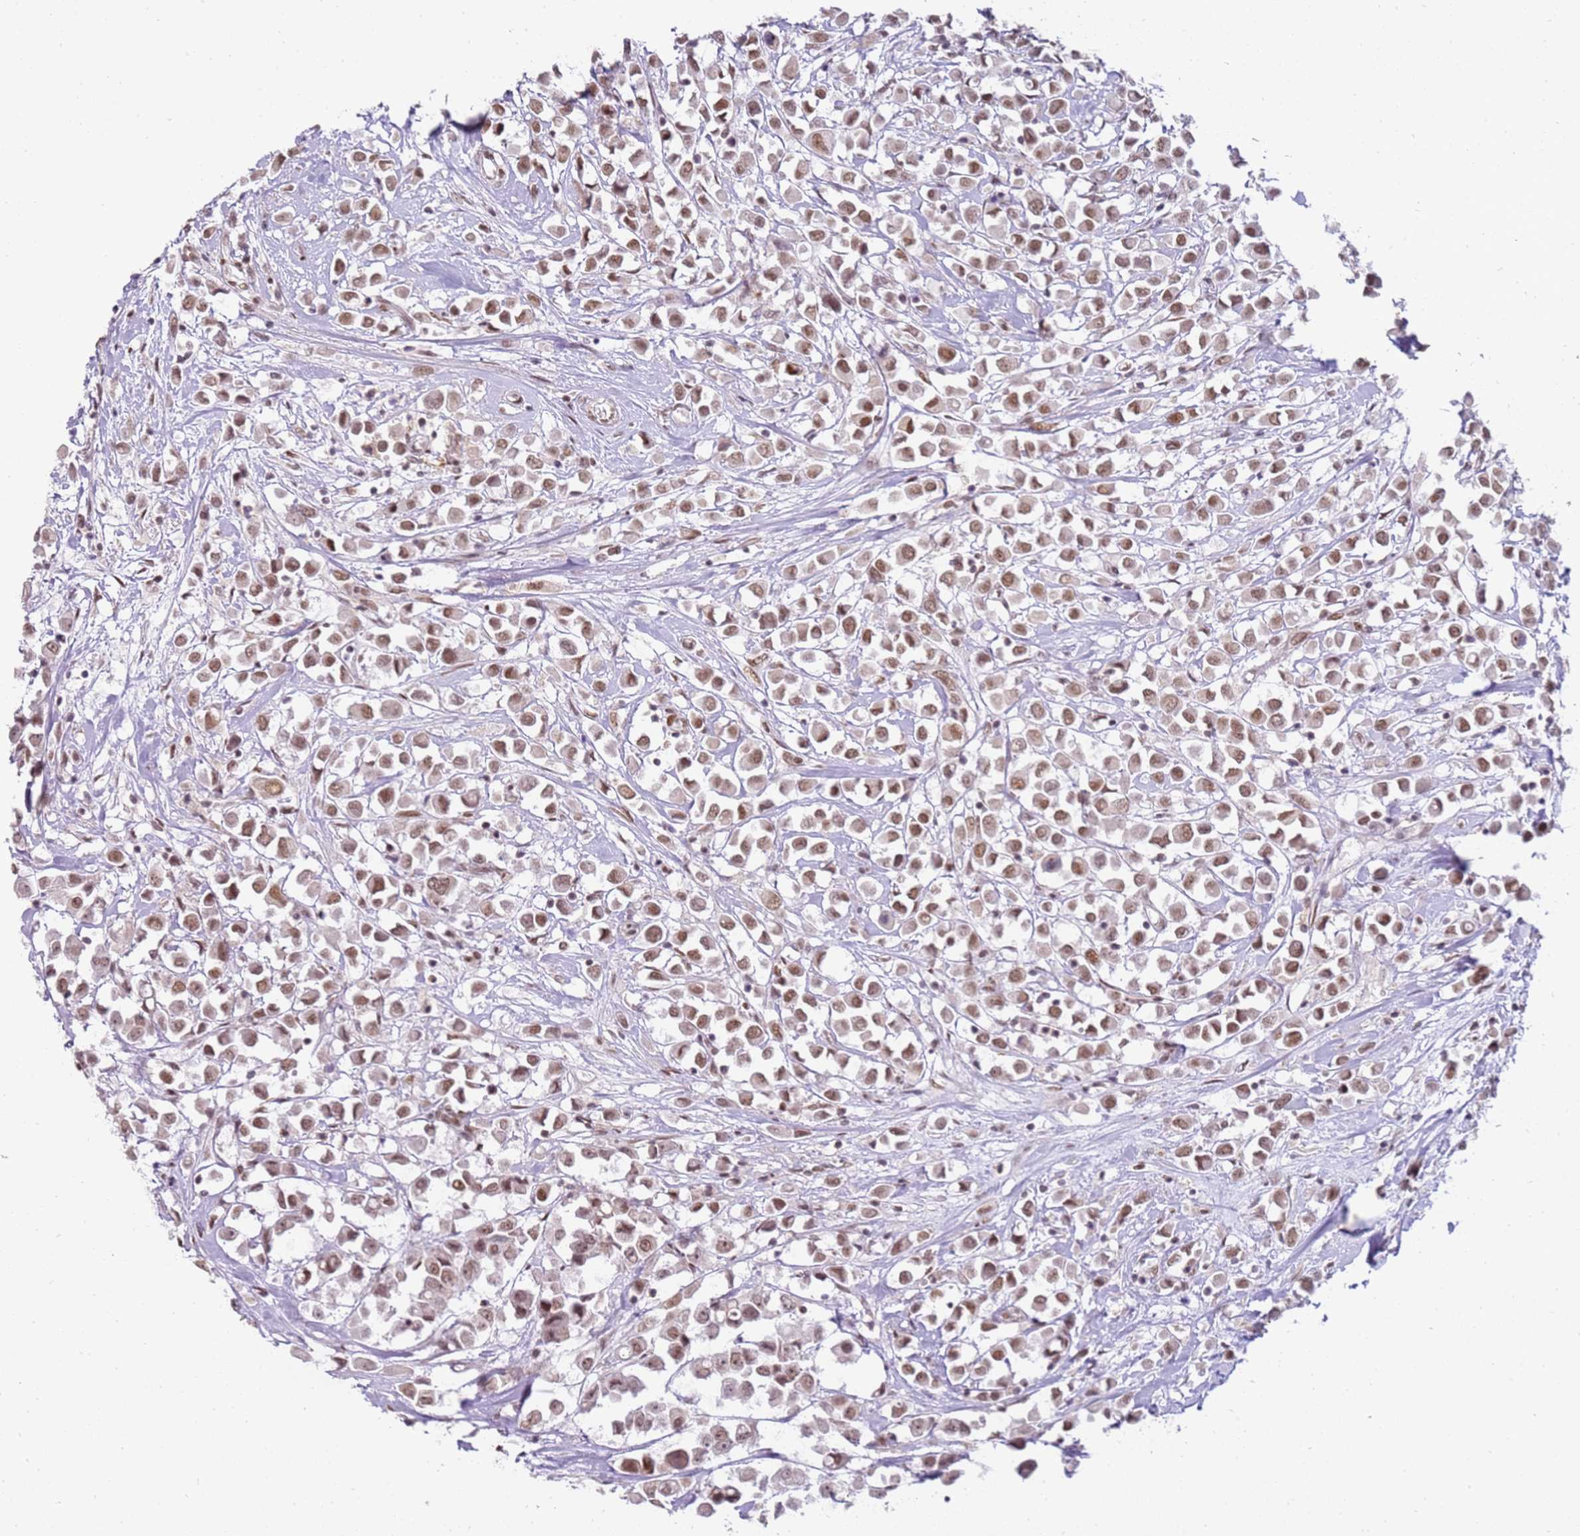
{"staining": {"intensity": "moderate", "quantity": ">75%", "location": "nuclear"}, "tissue": "breast cancer", "cell_type": "Tumor cells", "image_type": "cancer", "snomed": [{"axis": "morphology", "description": "Duct carcinoma"}, {"axis": "topography", "description": "Breast"}], "caption": "Human breast infiltrating ductal carcinoma stained with a protein marker reveals moderate staining in tumor cells.", "gene": "PHC2", "patient": {"sex": "female", "age": 61}}